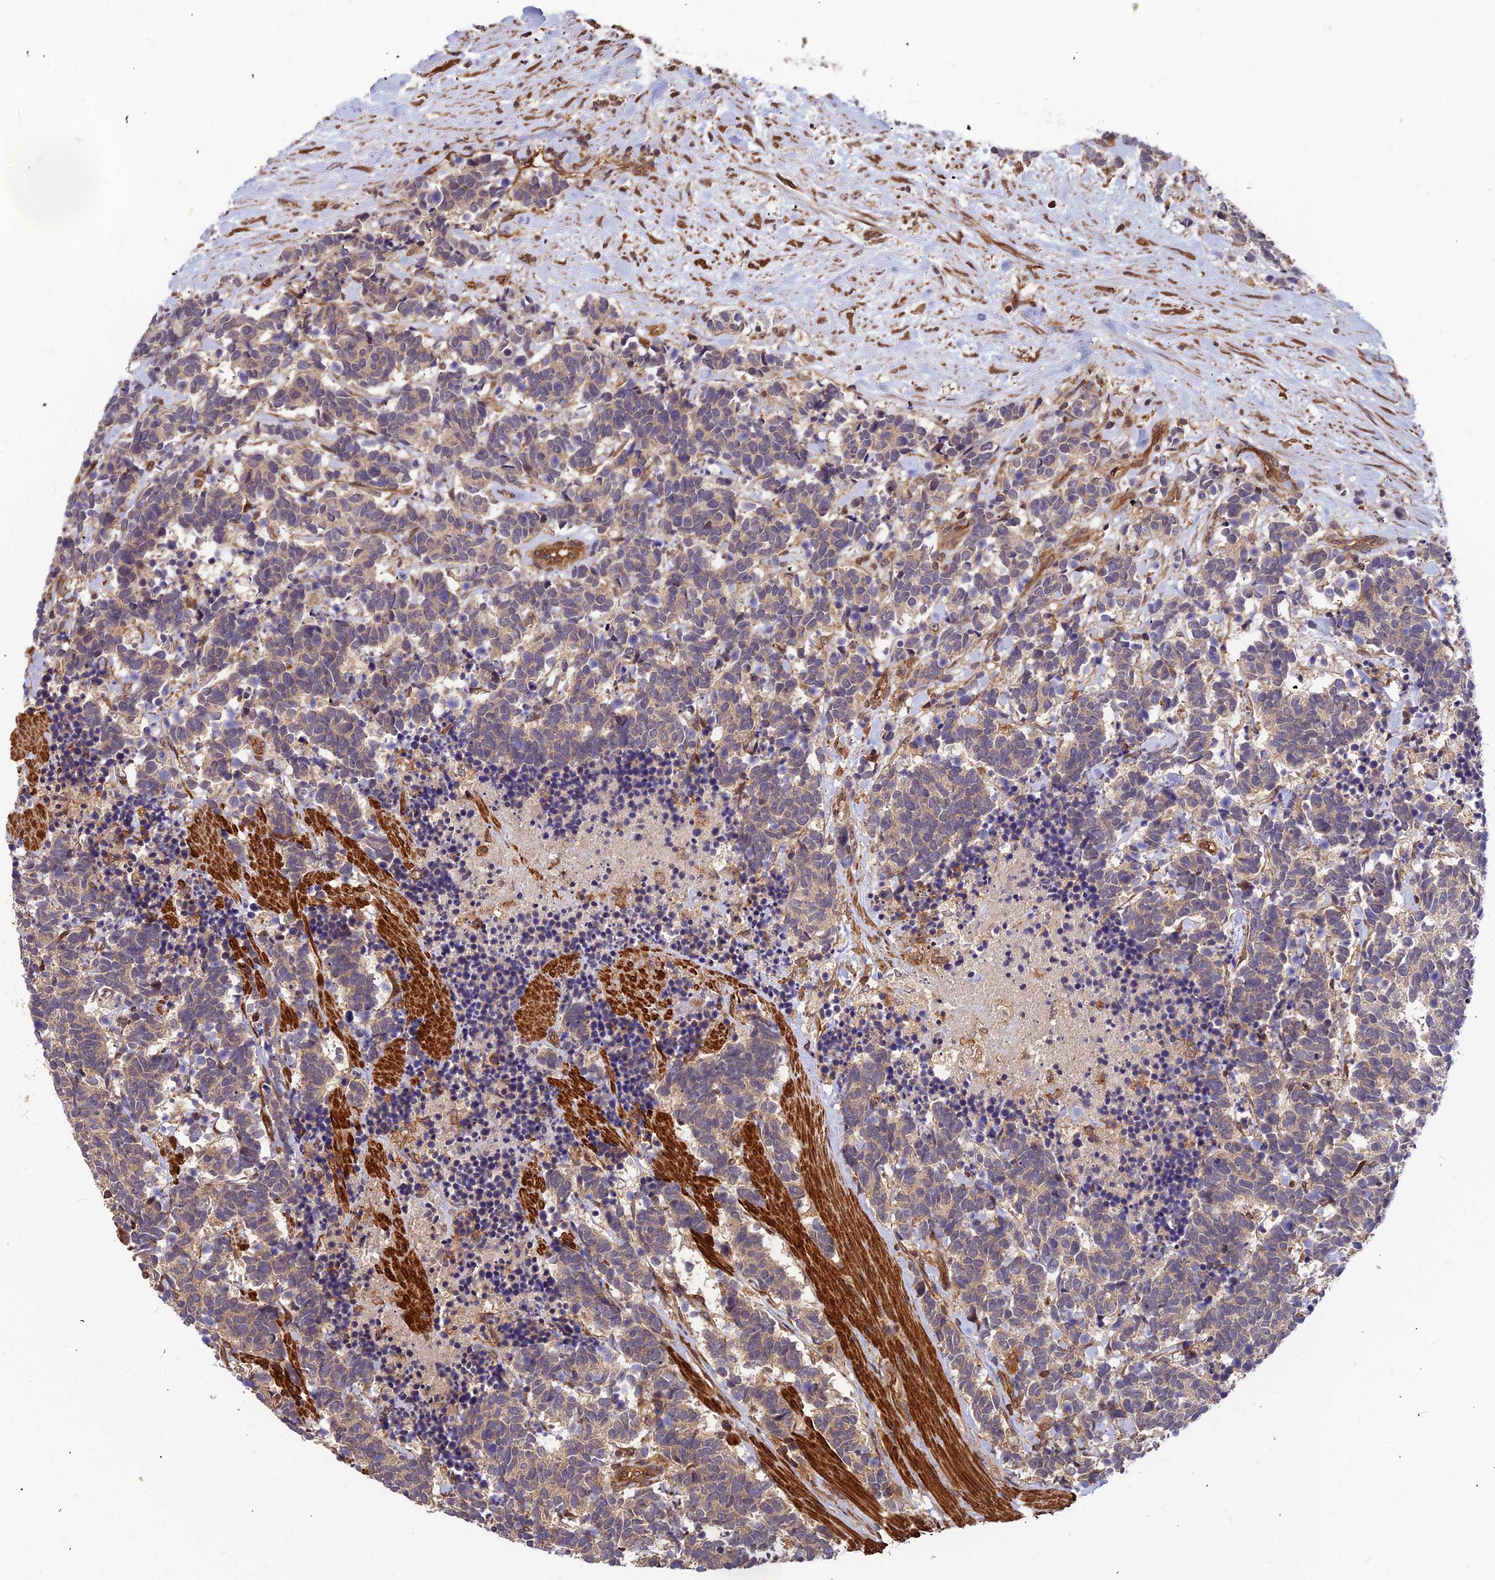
{"staining": {"intensity": "weak", "quantity": "<25%", "location": "cytoplasmic/membranous"}, "tissue": "carcinoid", "cell_type": "Tumor cells", "image_type": "cancer", "snomed": [{"axis": "morphology", "description": "Carcinoma, NOS"}, {"axis": "morphology", "description": "Carcinoid, malignant, NOS"}, {"axis": "topography", "description": "Prostate"}], "caption": "Carcinoma stained for a protein using immunohistochemistry exhibits no positivity tumor cells.", "gene": "ZNF467", "patient": {"sex": "male", "age": 57}}